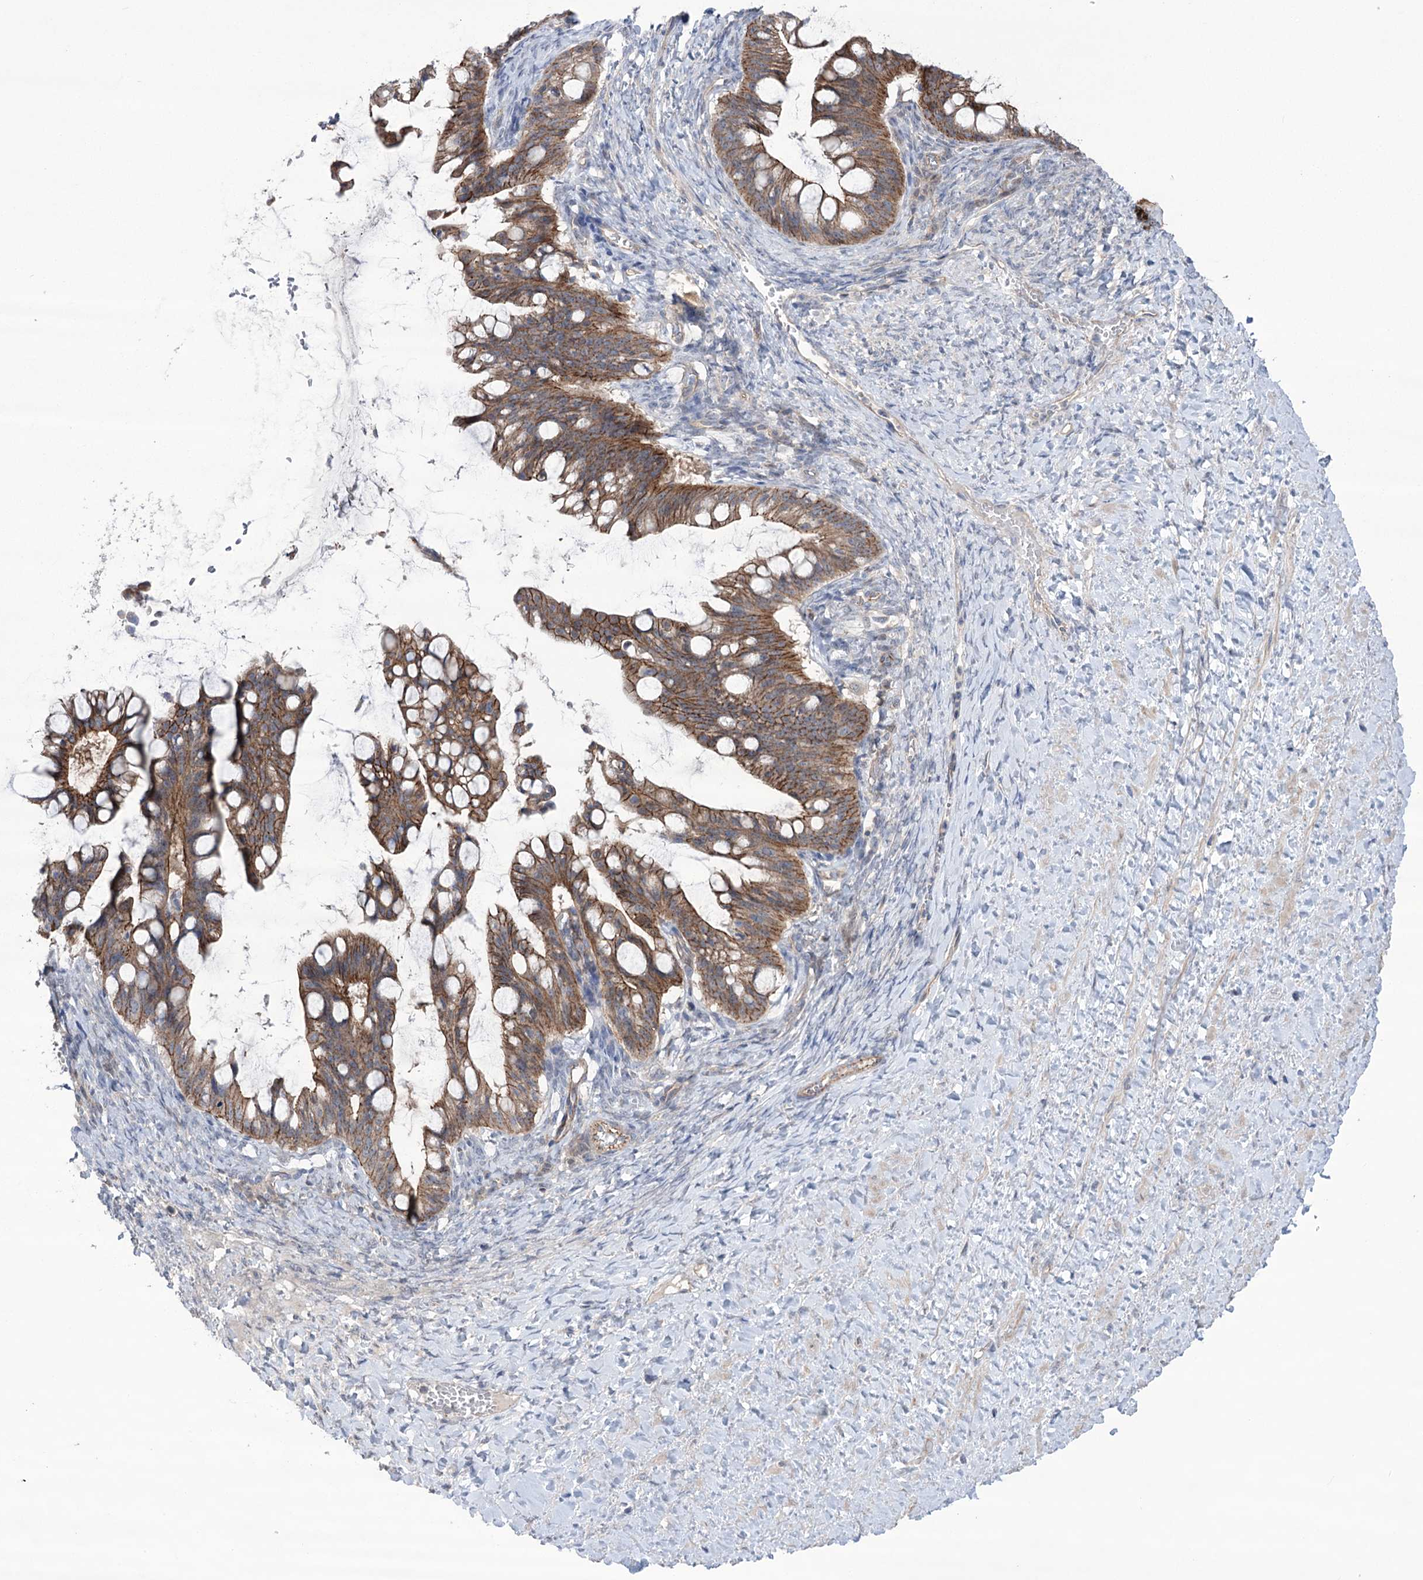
{"staining": {"intensity": "moderate", "quantity": ">75%", "location": "cytoplasmic/membranous"}, "tissue": "ovarian cancer", "cell_type": "Tumor cells", "image_type": "cancer", "snomed": [{"axis": "morphology", "description": "Cystadenocarcinoma, mucinous, NOS"}, {"axis": "topography", "description": "Ovary"}], "caption": "Immunohistochemistry (IHC) micrograph of ovarian mucinous cystadenocarcinoma stained for a protein (brown), which exhibits medium levels of moderate cytoplasmic/membranous positivity in about >75% of tumor cells.", "gene": "TRIM71", "patient": {"sex": "female", "age": 73}}